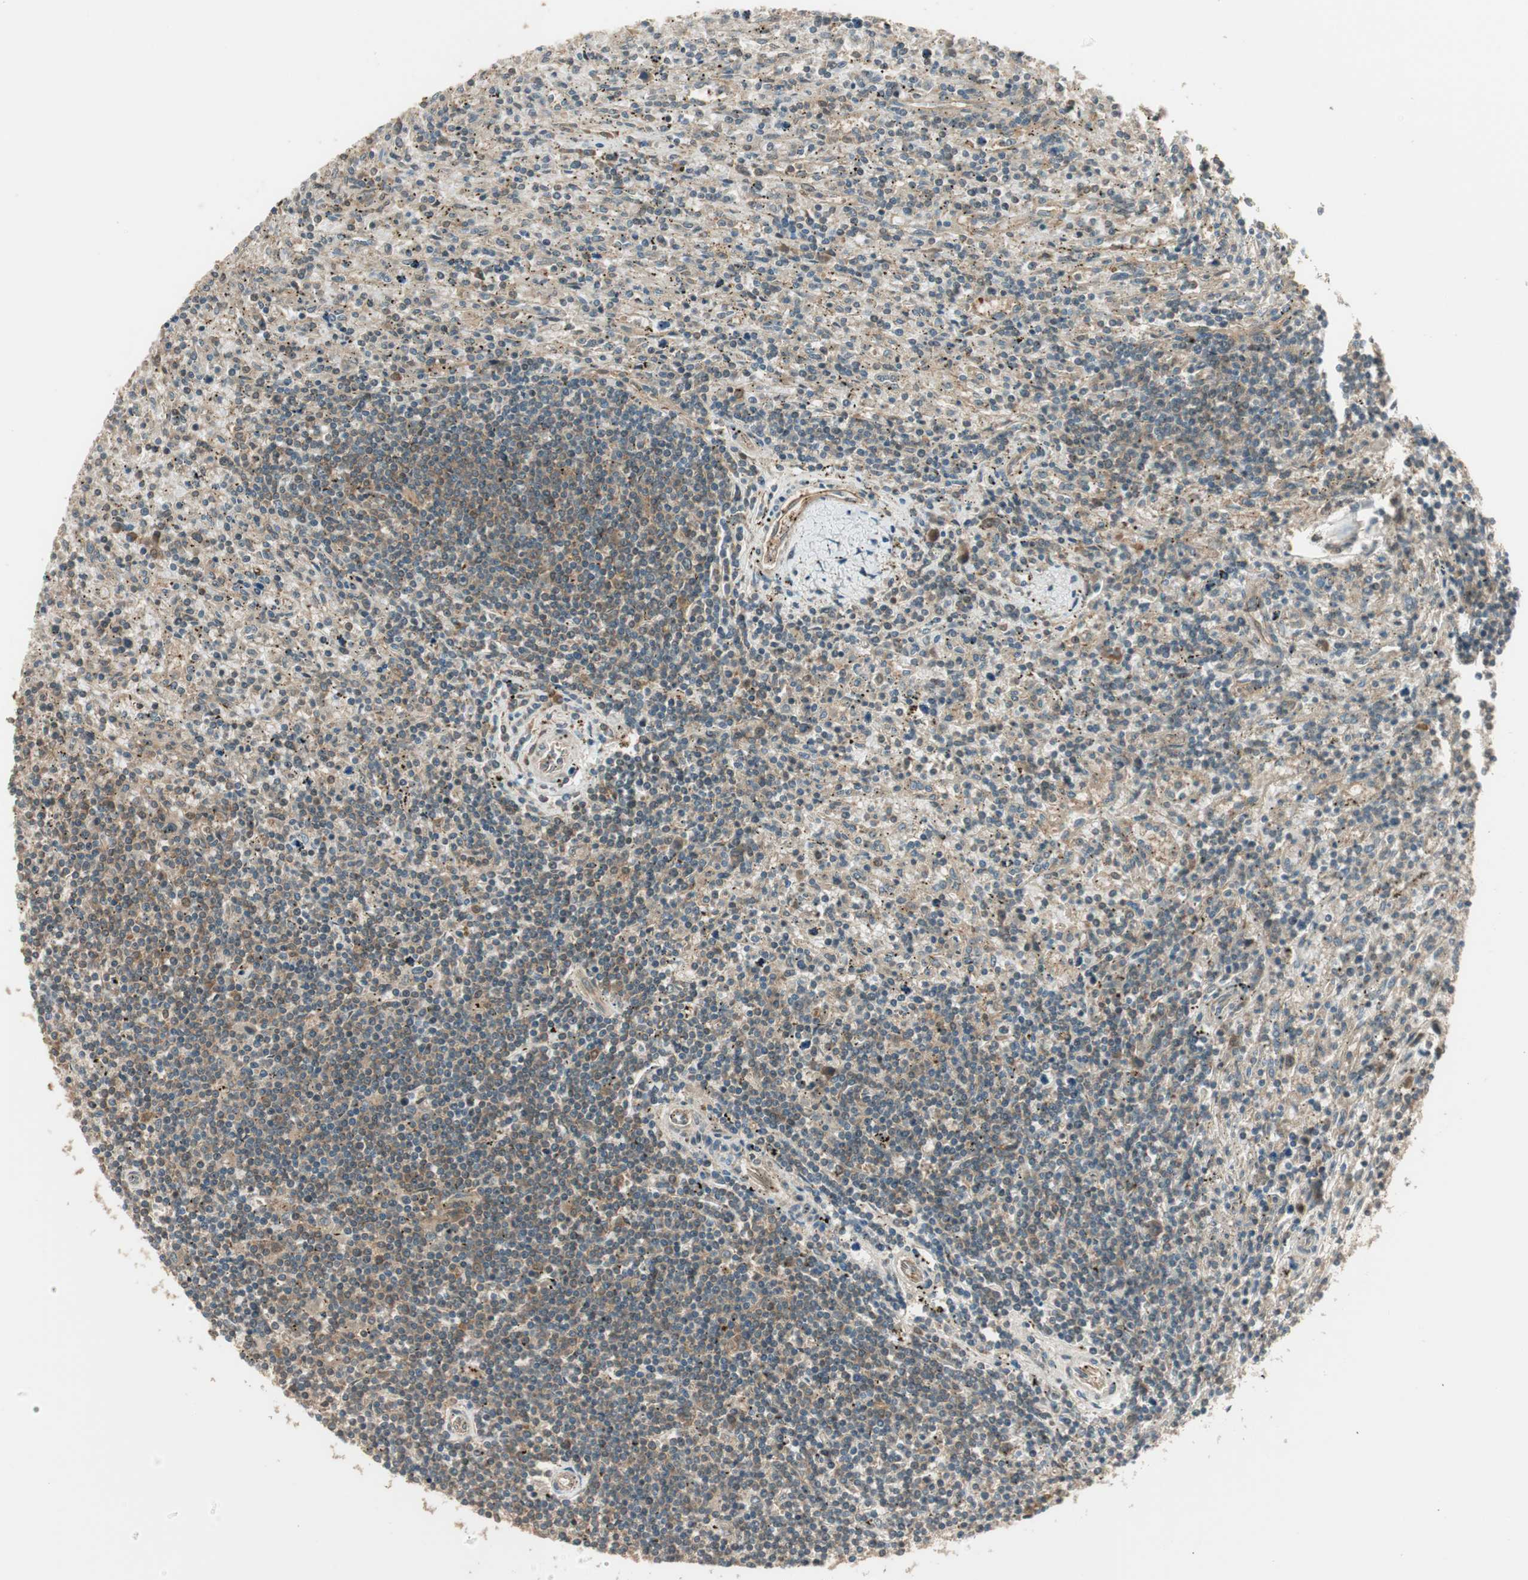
{"staining": {"intensity": "weak", "quantity": "<25%", "location": "cytoplasmic/membranous"}, "tissue": "lymphoma", "cell_type": "Tumor cells", "image_type": "cancer", "snomed": [{"axis": "morphology", "description": "Malignant lymphoma, non-Hodgkin's type, Low grade"}, {"axis": "topography", "description": "Spleen"}], "caption": "Lymphoma was stained to show a protein in brown. There is no significant staining in tumor cells.", "gene": "PFDN5", "patient": {"sex": "male", "age": 76}}